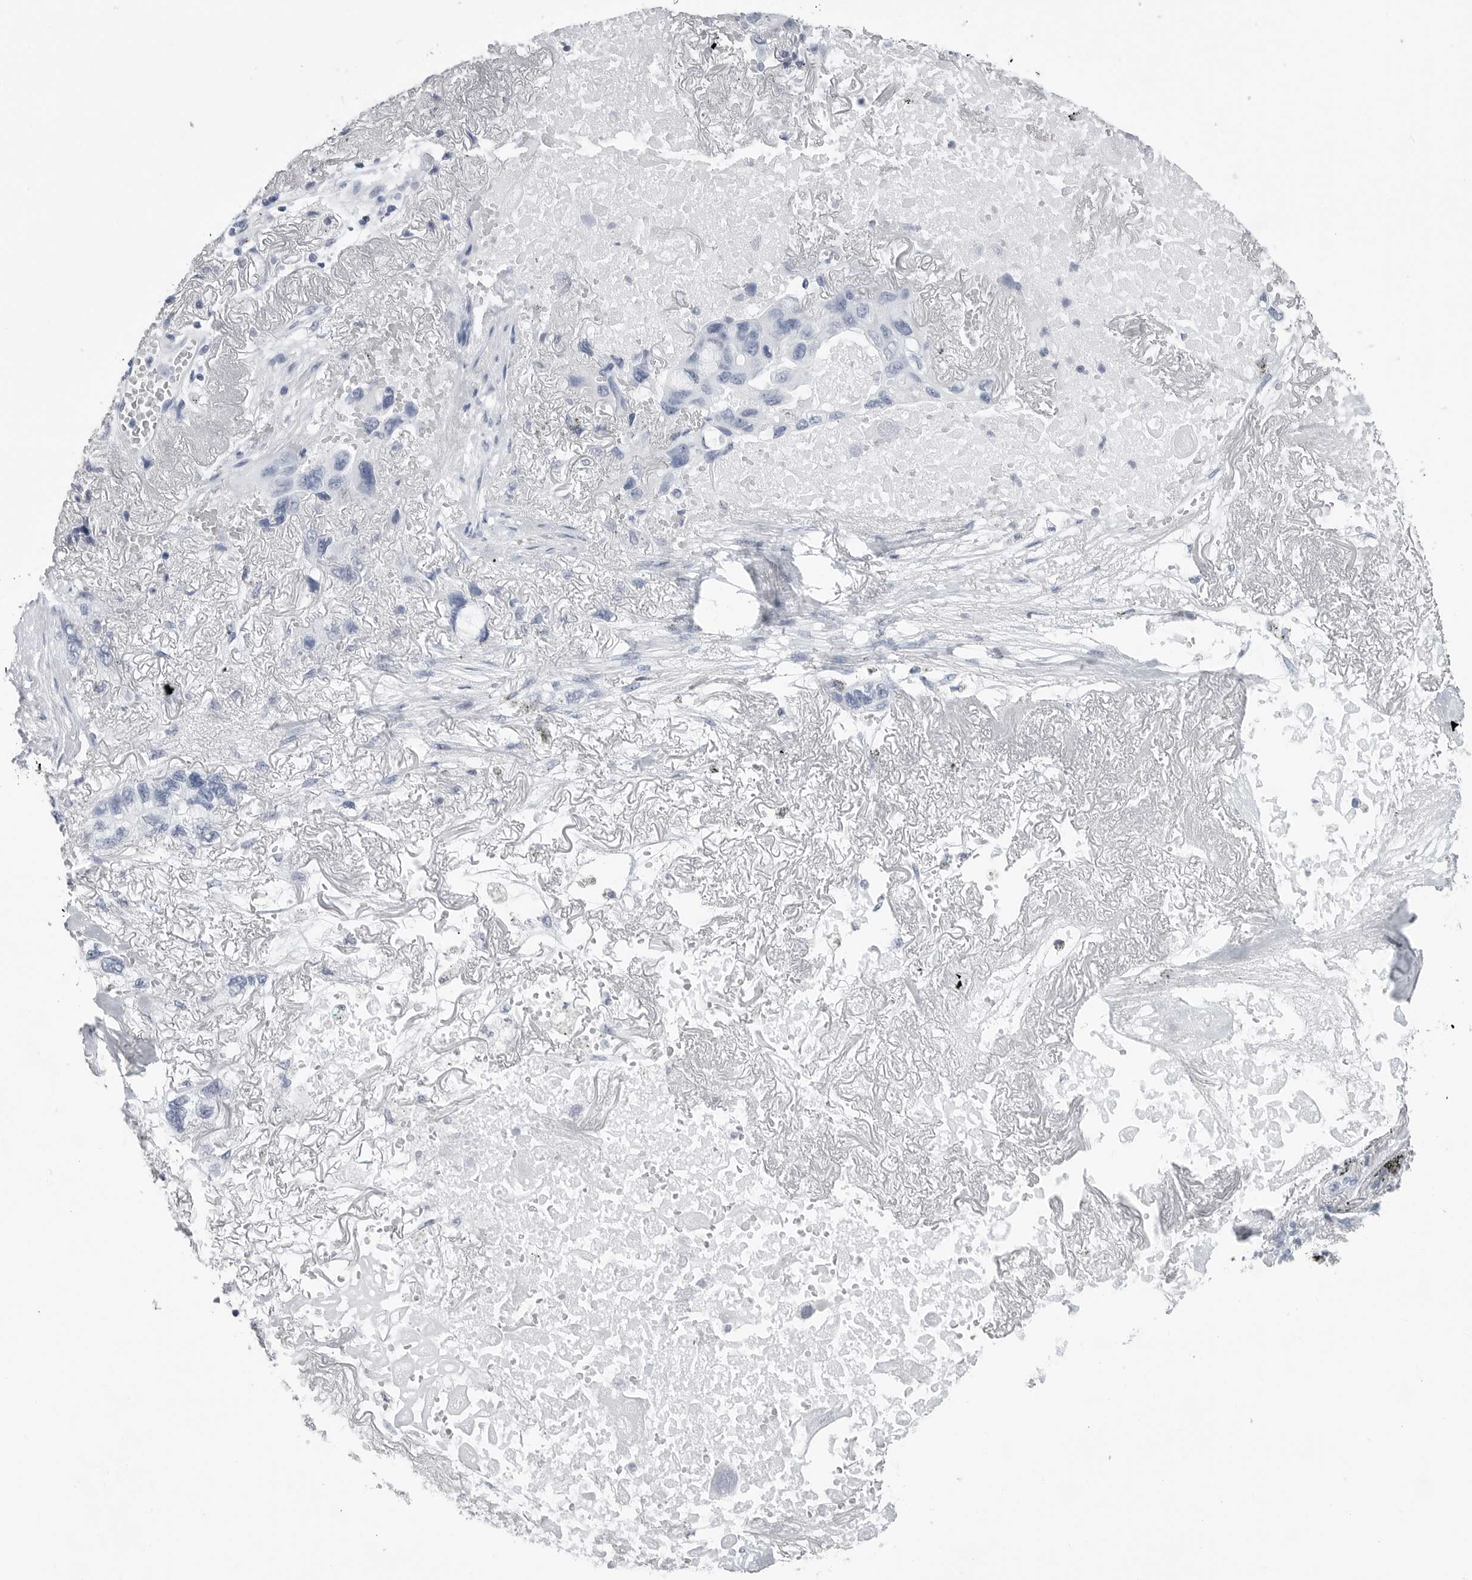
{"staining": {"intensity": "negative", "quantity": "none", "location": "none"}, "tissue": "lung cancer", "cell_type": "Tumor cells", "image_type": "cancer", "snomed": [{"axis": "morphology", "description": "Squamous cell carcinoma, NOS"}, {"axis": "topography", "description": "Lung"}], "caption": "High magnification brightfield microscopy of lung cancer stained with DAB (brown) and counterstained with hematoxylin (blue): tumor cells show no significant staining.", "gene": "CSH1", "patient": {"sex": "female", "age": 73}}